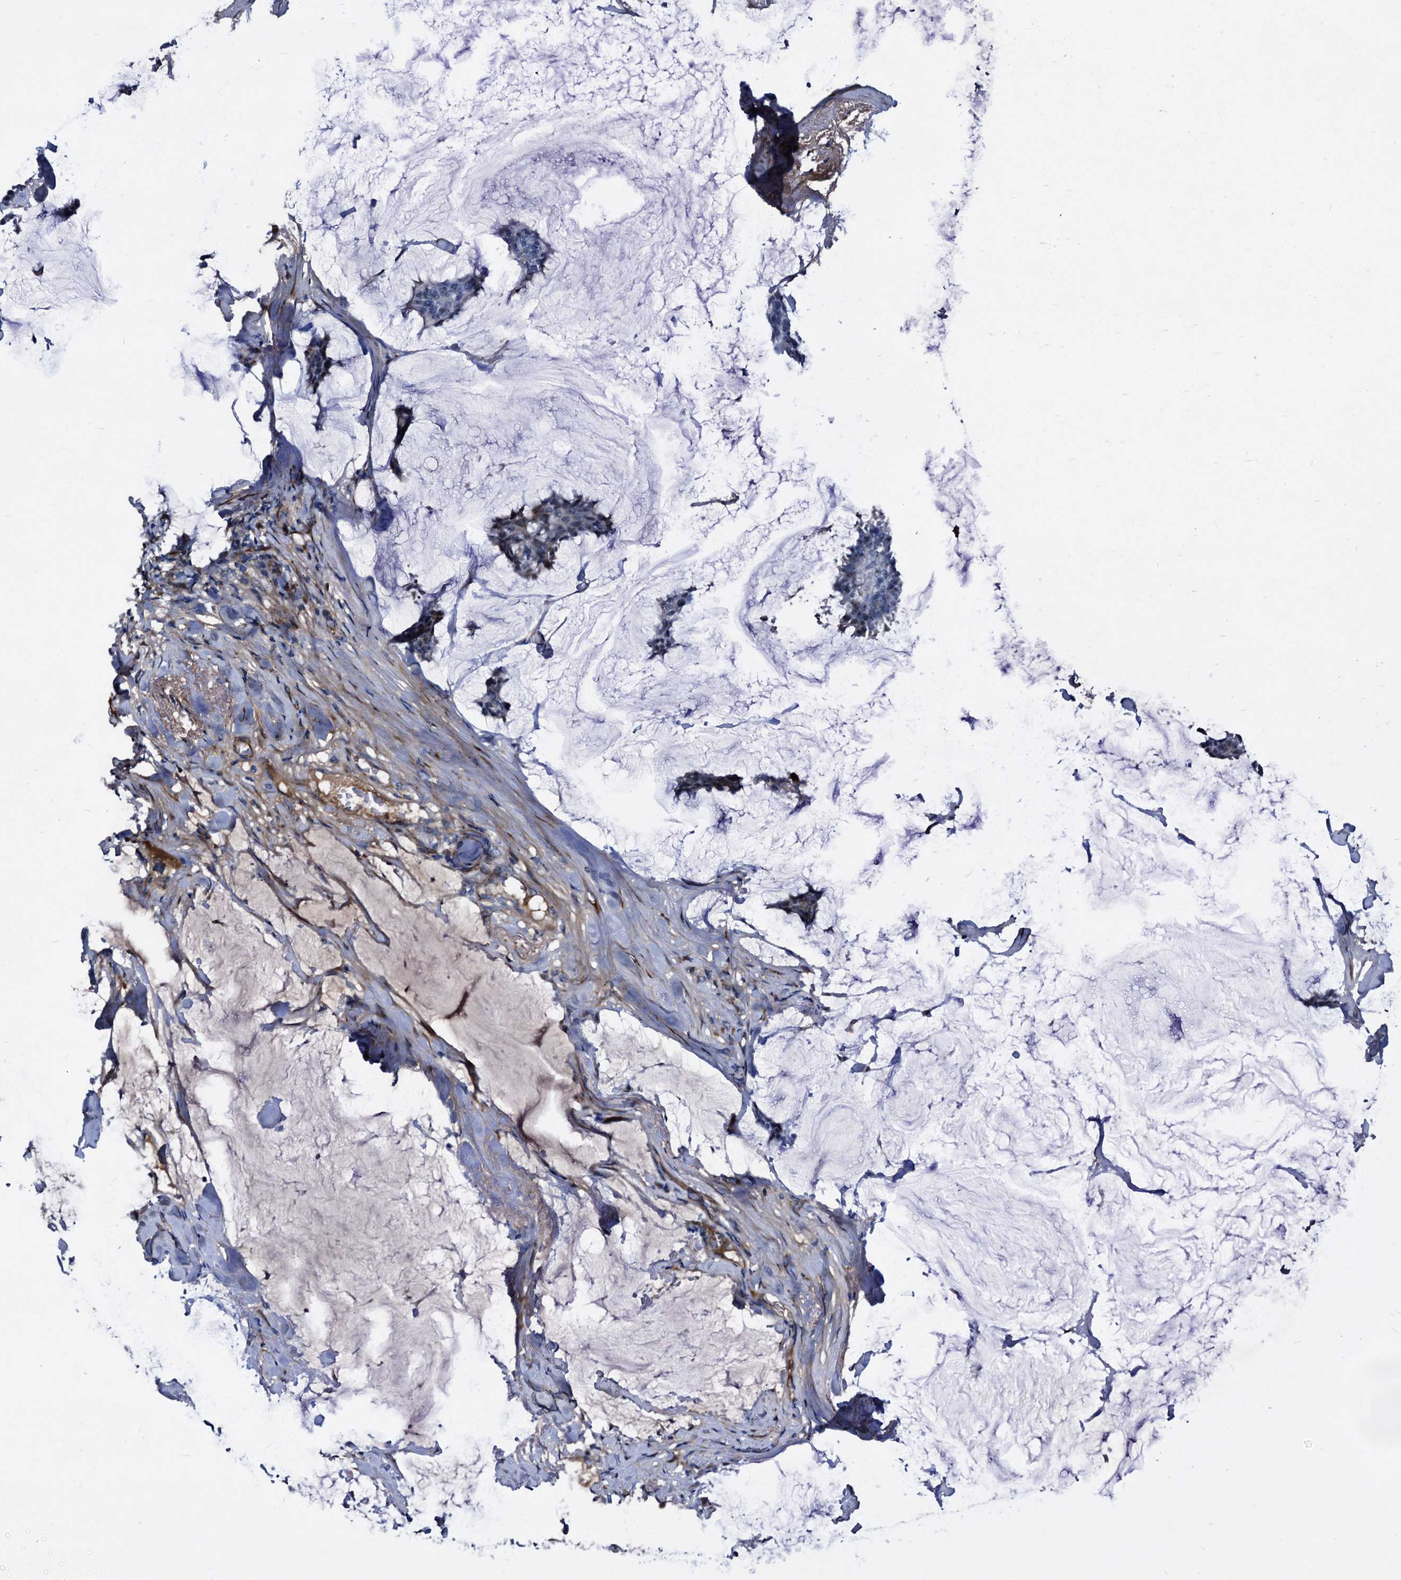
{"staining": {"intensity": "negative", "quantity": "none", "location": "none"}, "tissue": "breast cancer", "cell_type": "Tumor cells", "image_type": "cancer", "snomed": [{"axis": "morphology", "description": "Duct carcinoma"}, {"axis": "topography", "description": "Breast"}], "caption": "The IHC photomicrograph has no significant expression in tumor cells of breast invasive ductal carcinoma tissue.", "gene": "EMG1", "patient": {"sex": "female", "age": 93}}